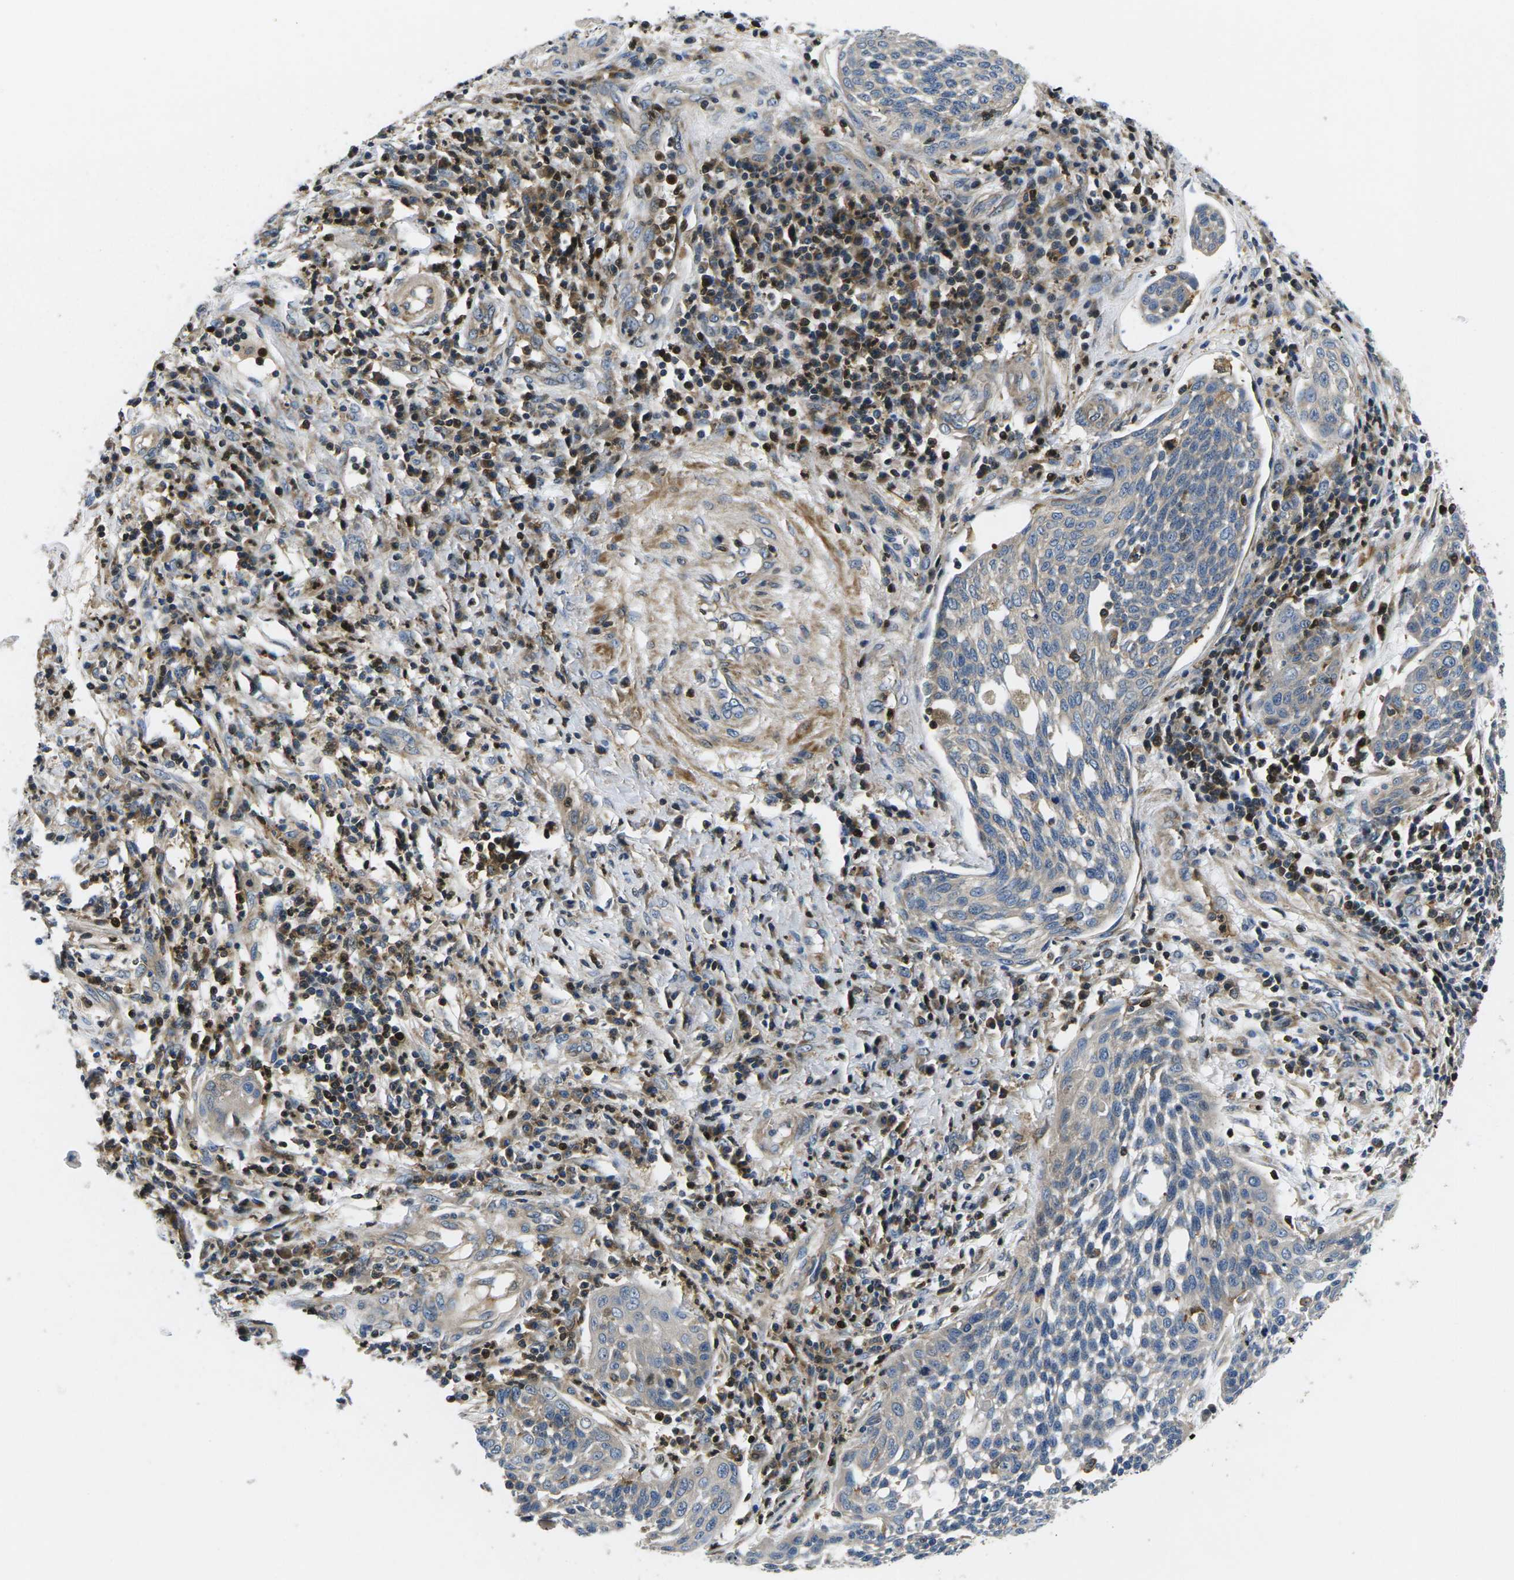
{"staining": {"intensity": "moderate", "quantity": ">75%", "location": "cytoplasmic/membranous"}, "tissue": "cervical cancer", "cell_type": "Tumor cells", "image_type": "cancer", "snomed": [{"axis": "morphology", "description": "Squamous cell carcinoma, NOS"}, {"axis": "topography", "description": "Cervix"}], "caption": "High-magnification brightfield microscopy of cervical cancer (squamous cell carcinoma) stained with DAB (brown) and counterstained with hematoxylin (blue). tumor cells exhibit moderate cytoplasmic/membranous expression is present in about>75% of cells.", "gene": "PLCE1", "patient": {"sex": "female", "age": 34}}